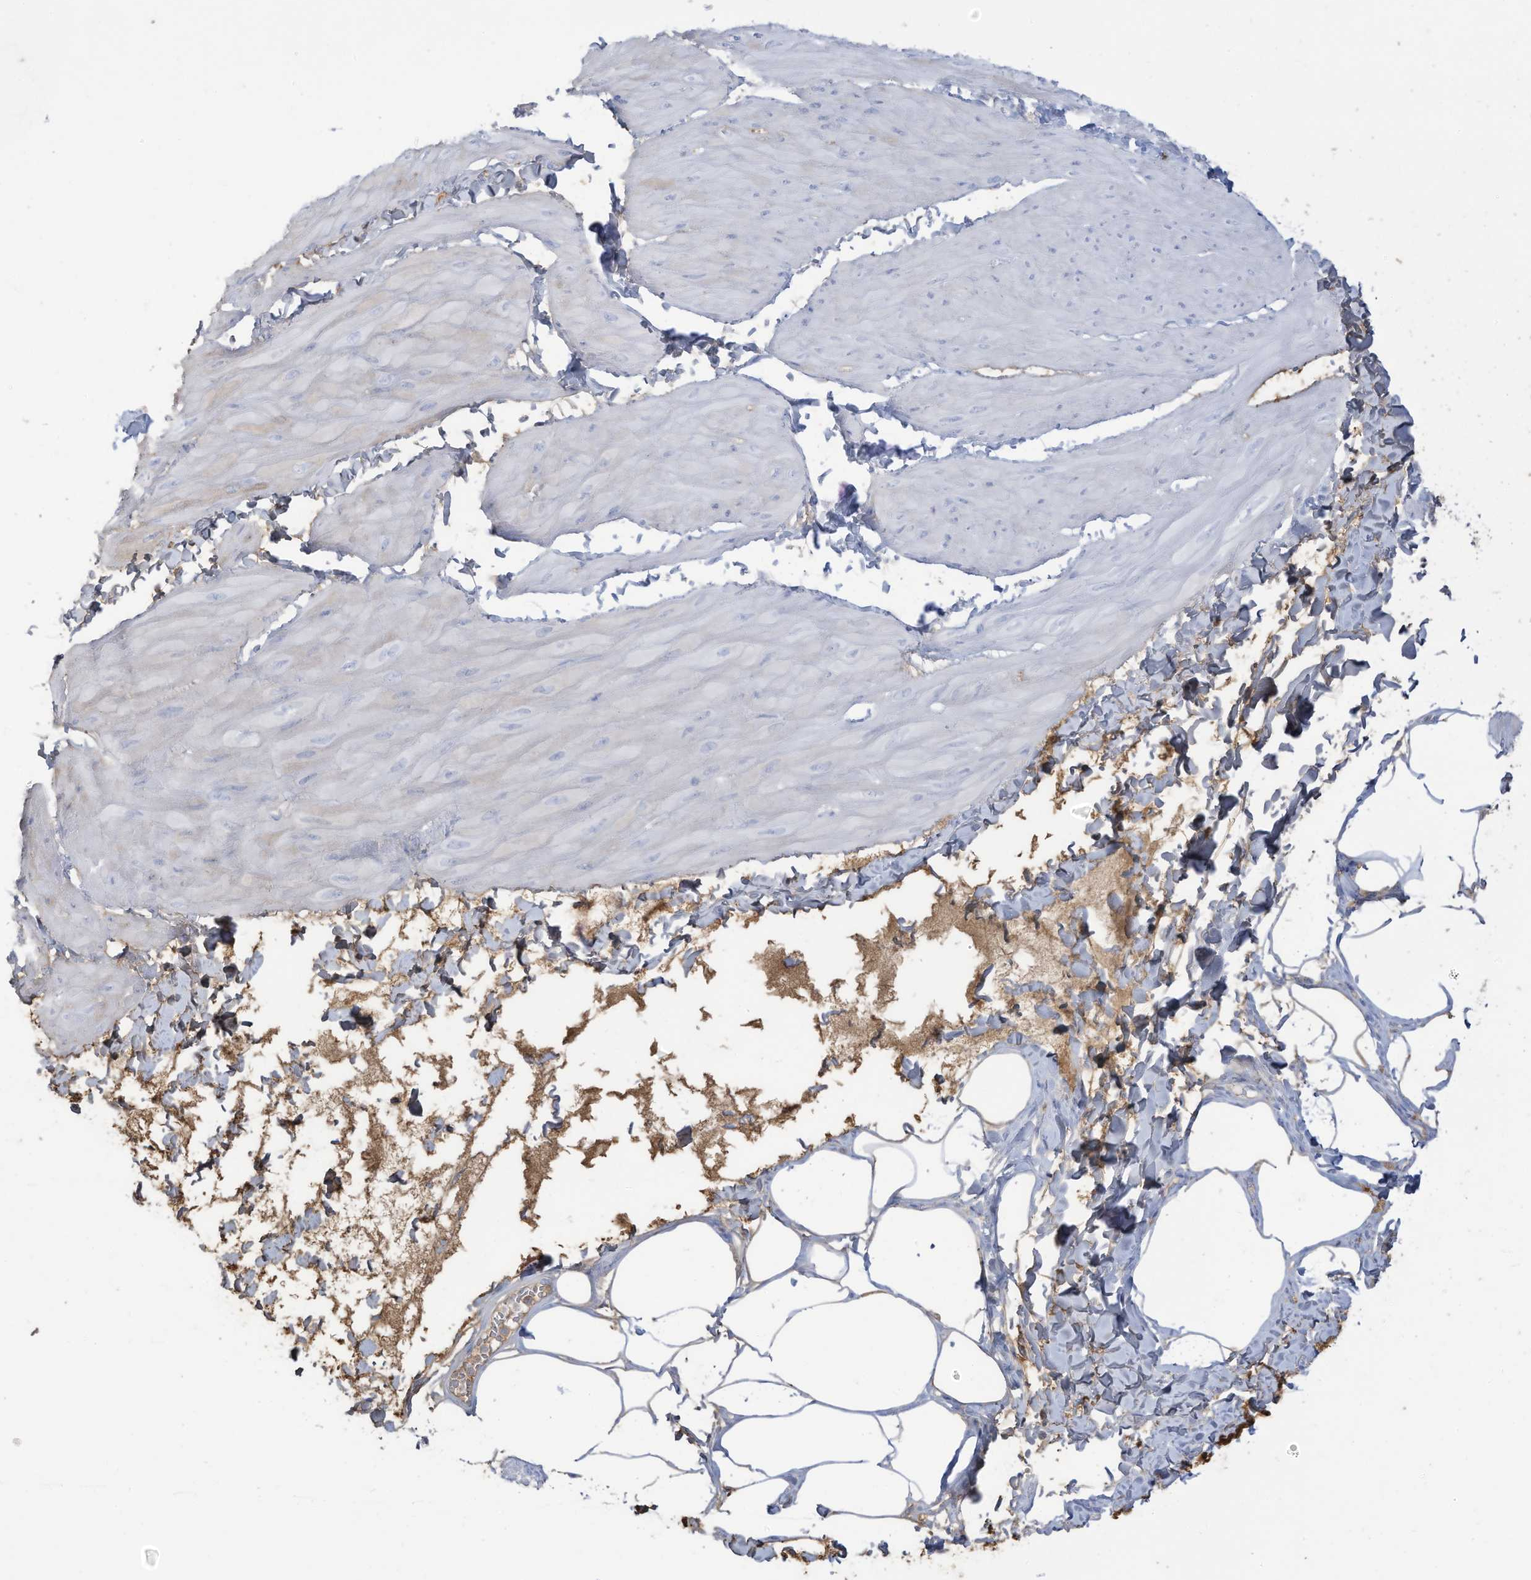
{"staining": {"intensity": "negative", "quantity": "none", "location": "none"}, "tissue": "smooth muscle", "cell_type": "Smooth muscle cells", "image_type": "normal", "snomed": [{"axis": "morphology", "description": "Urothelial carcinoma, High grade"}, {"axis": "topography", "description": "Urinary bladder"}], "caption": "Smooth muscle cells are negative for protein expression in normal human smooth muscle. (IHC, brightfield microscopy, high magnification).", "gene": "HSD17B13", "patient": {"sex": "male", "age": 46}}